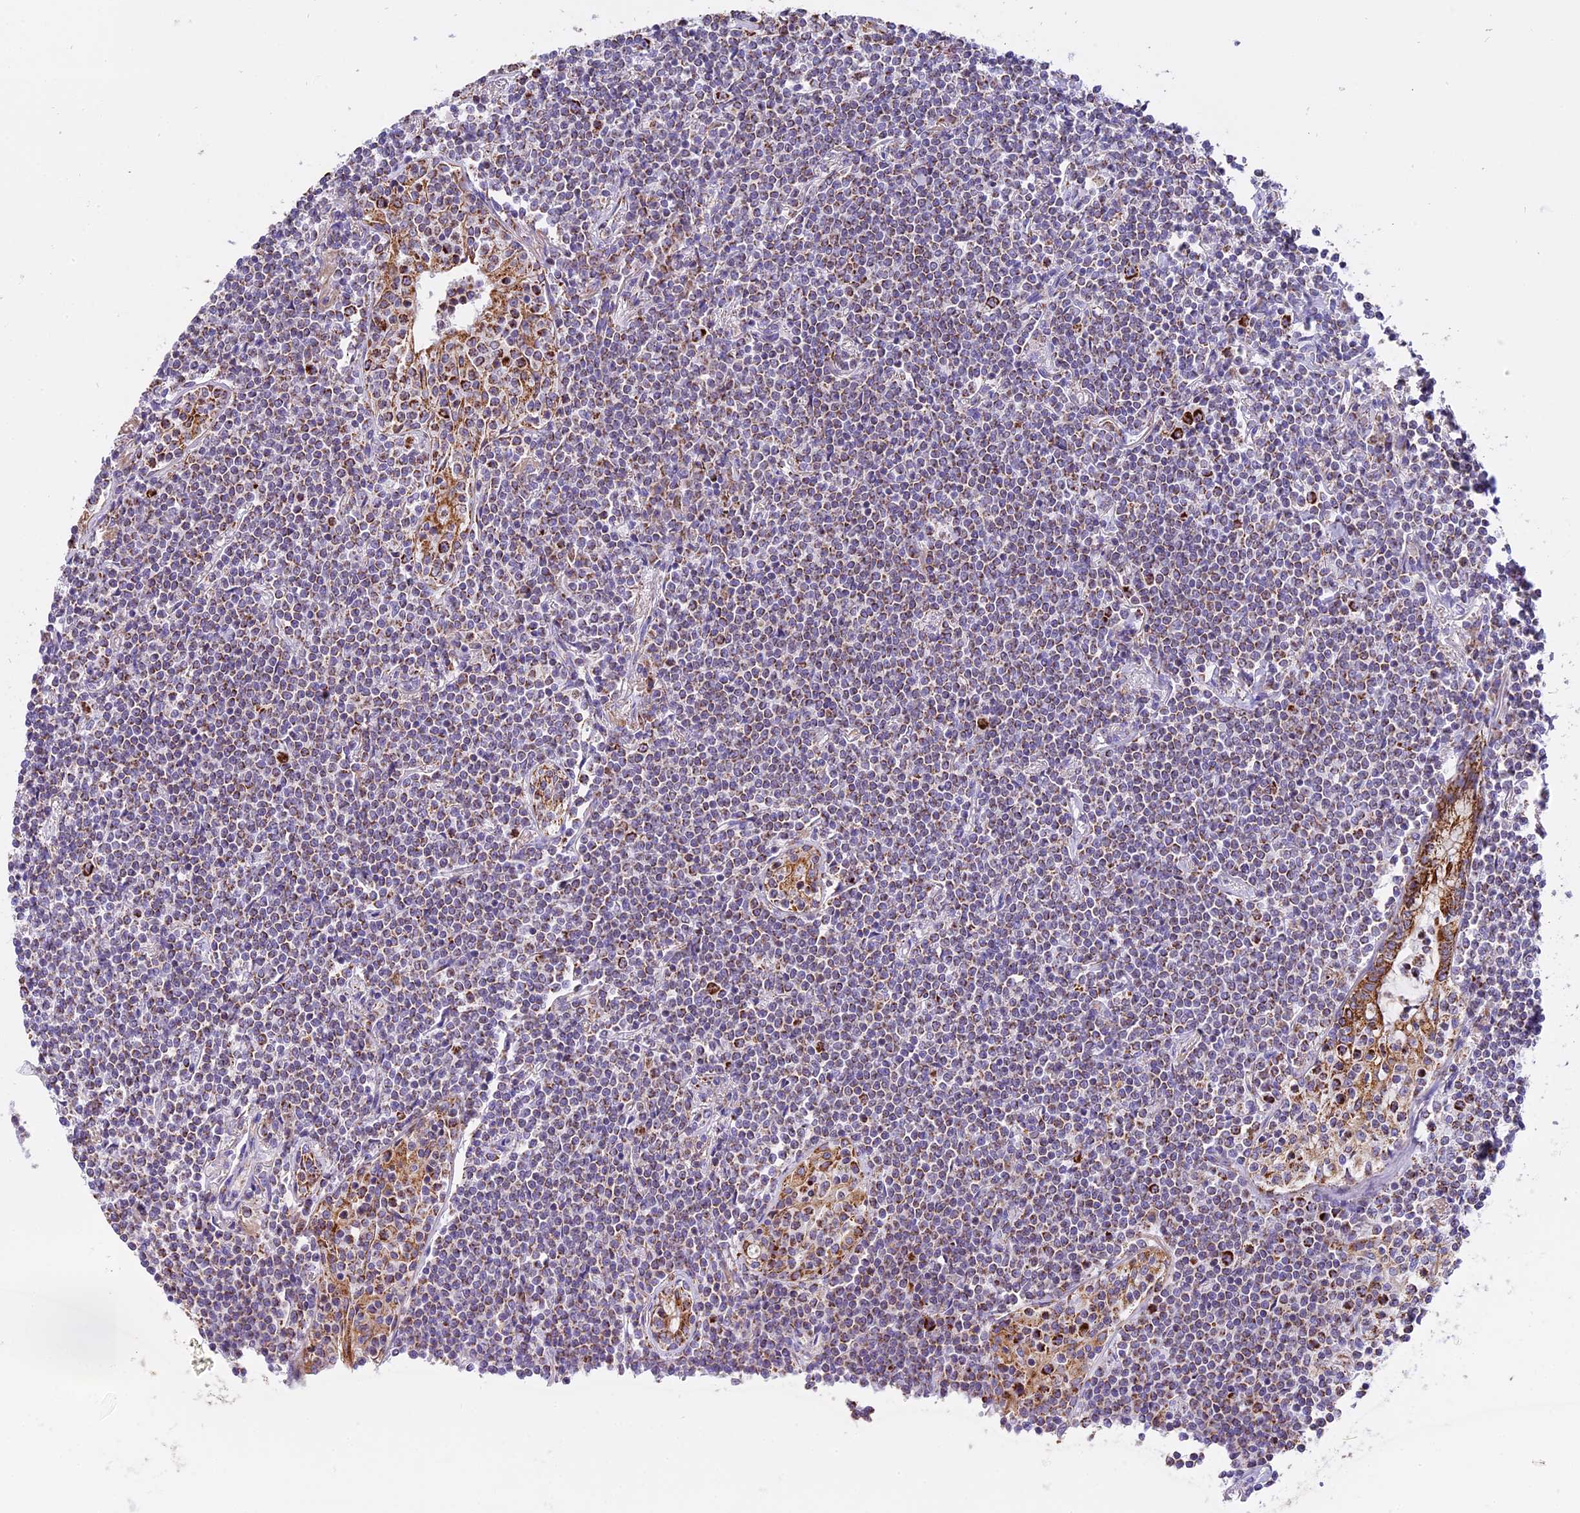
{"staining": {"intensity": "moderate", "quantity": "<25%", "location": "cytoplasmic/membranous"}, "tissue": "lymphoma", "cell_type": "Tumor cells", "image_type": "cancer", "snomed": [{"axis": "morphology", "description": "Malignant lymphoma, non-Hodgkin's type, Low grade"}, {"axis": "topography", "description": "Lung"}], "caption": "Human malignant lymphoma, non-Hodgkin's type (low-grade) stained for a protein (brown) shows moderate cytoplasmic/membranous positive expression in about <25% of tumor cells.", "gene": "MRPS34", "patient": {"sex": "female", "age": 71}}